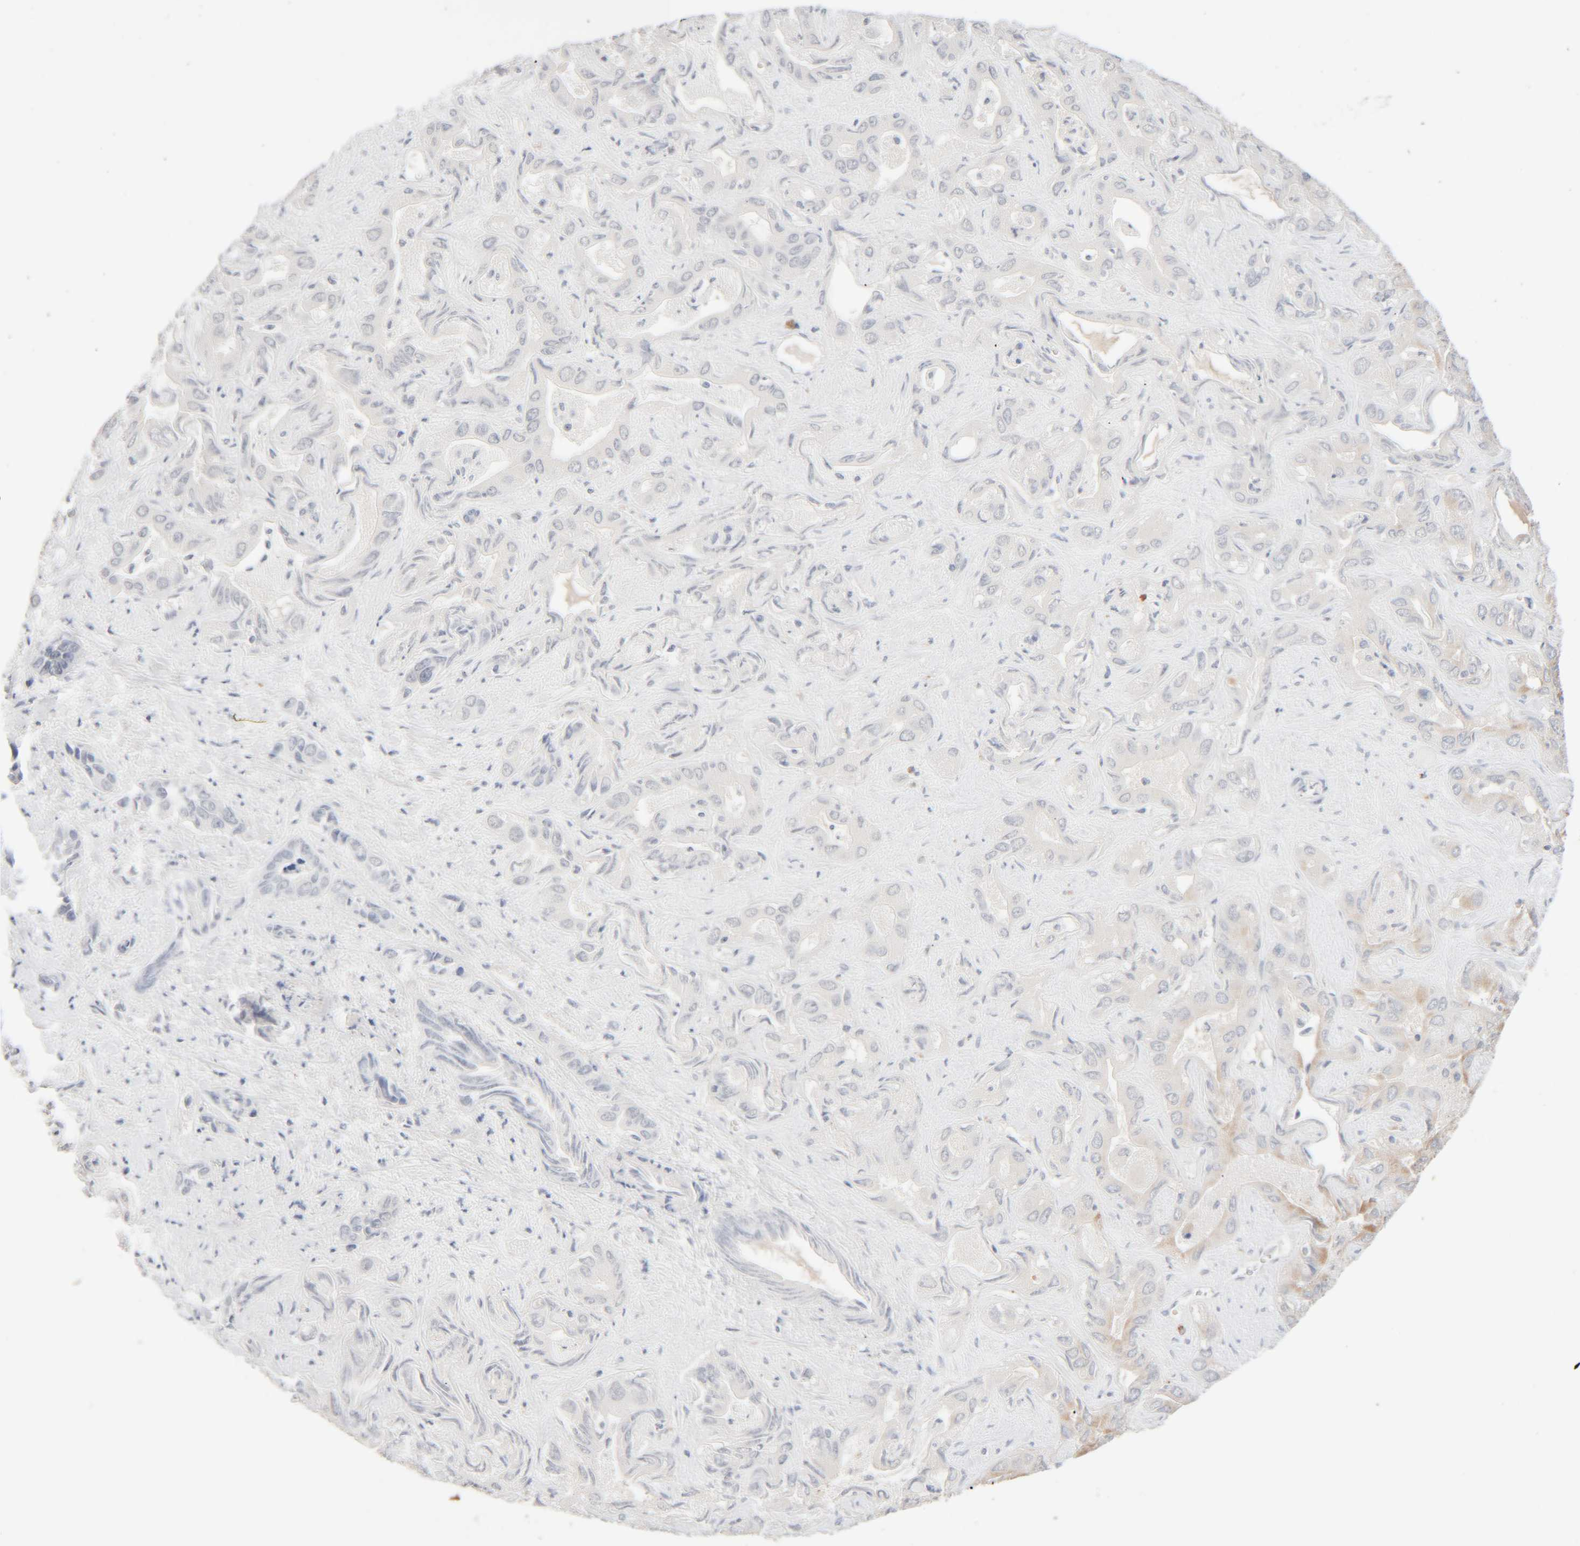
{"staining": {"intensity": "negative", "quantity": "none", "location": "none"}, "tissue": "liver cancer", "cell_type": "Tumor cells", "image_type": "cancer", "snomed": [{"axis": "morphology", "description": "Cholangiocarcinoma"}, {"axis": "topography", "description": "Liver"}], "caption": "Tumor cells are negative for brown protein staining in liver cancer (cholangiocarcinoma).", "gene": "RIDA", "patient": {"sex": "female", "age": 52}}